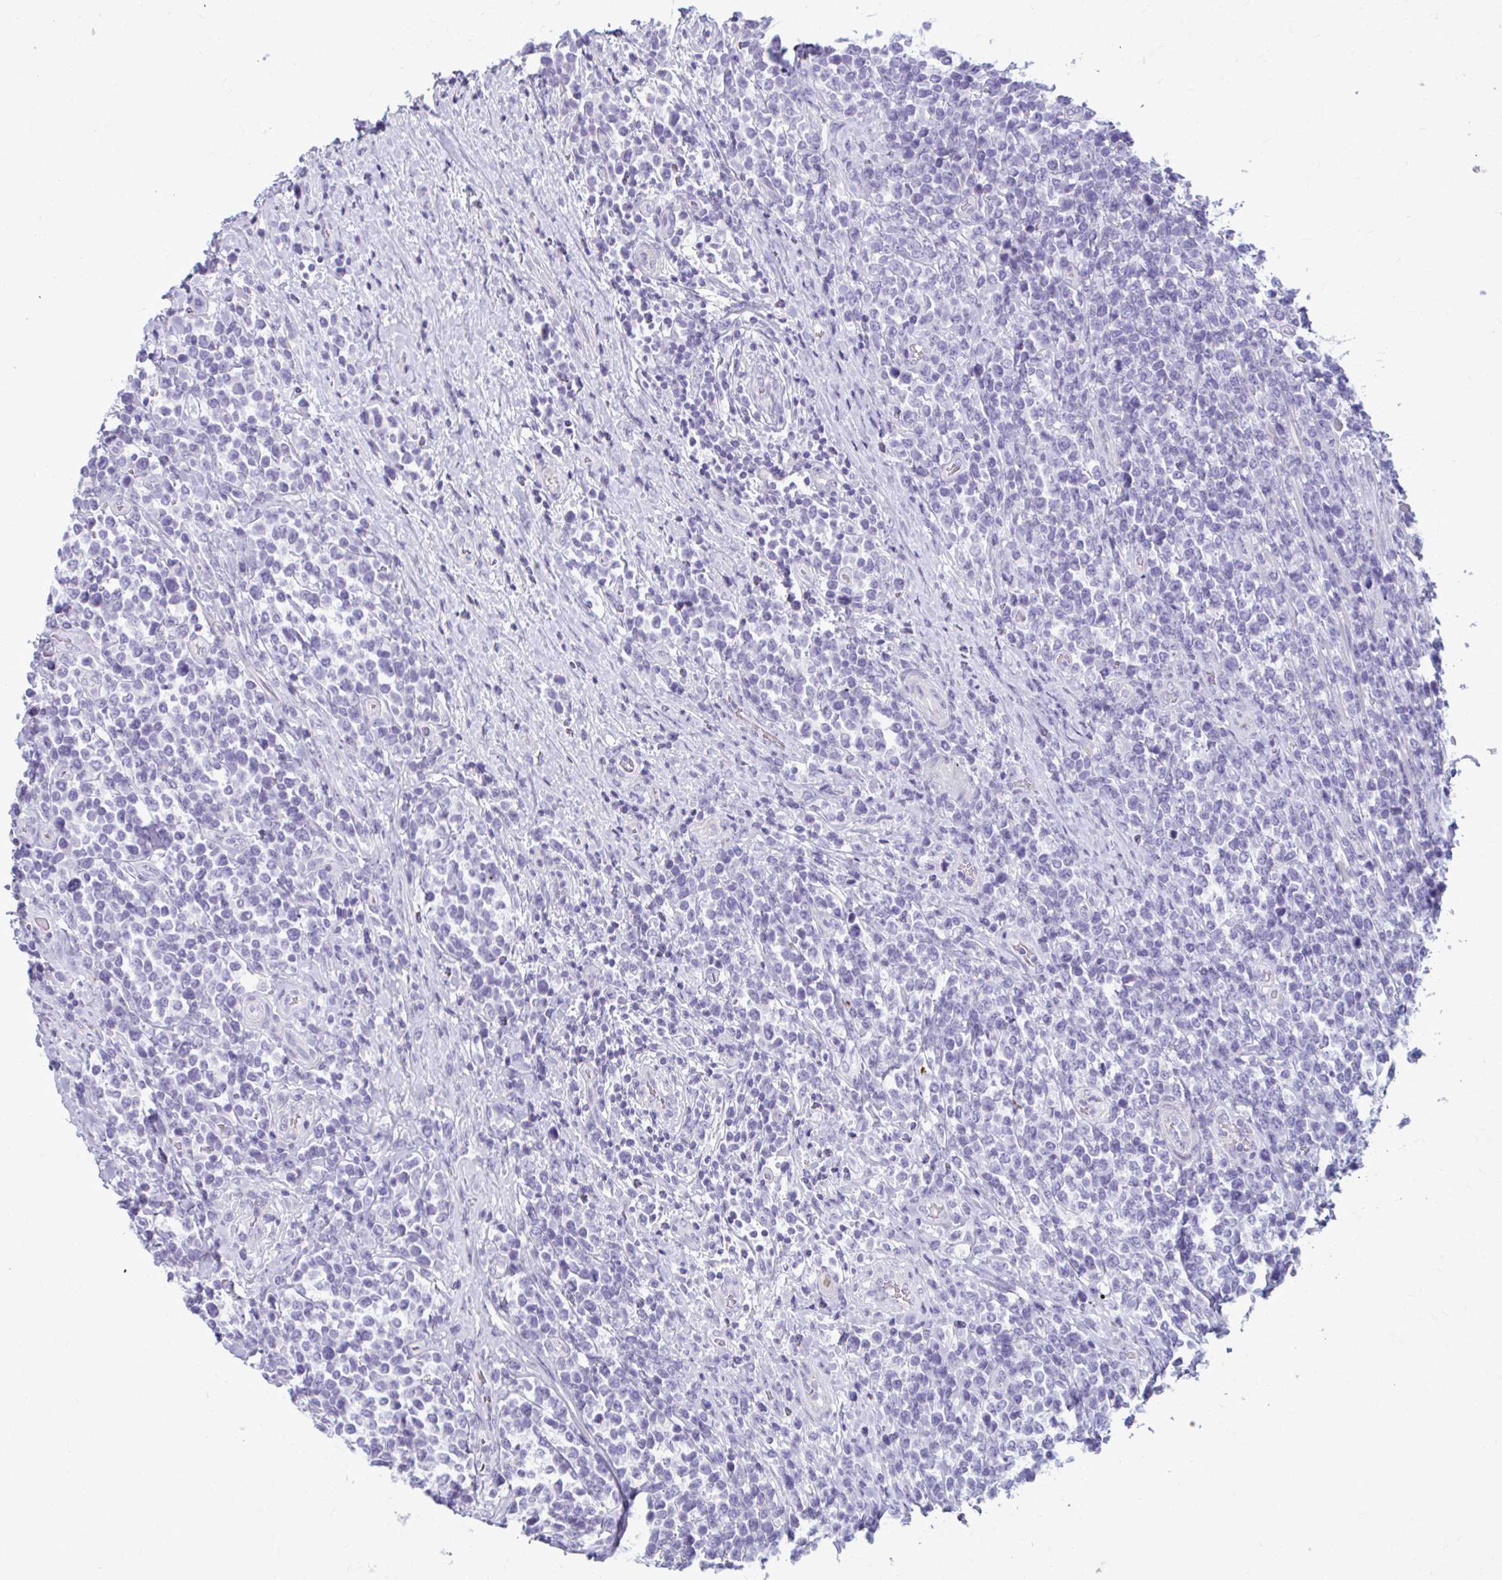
{"staining": {"intensity": "negative", "quantity": "none", "location": "none"}, "tissue": "lymphoma", "cell_type": "Tumor cells", "image_type": "cancer", "snomed": [{"axis": "morphology", "description": "Malignant lymphoma, non-Hodgkin's type, High grade"}, {"axis": "topography", "description": "Soft tissue"}], "caption": "Immunohistochemistry of human lymphoma shows no positivity in tumor cells.", "gene": "C12orf71", "patient": {"sex": "female", "age": 56}}